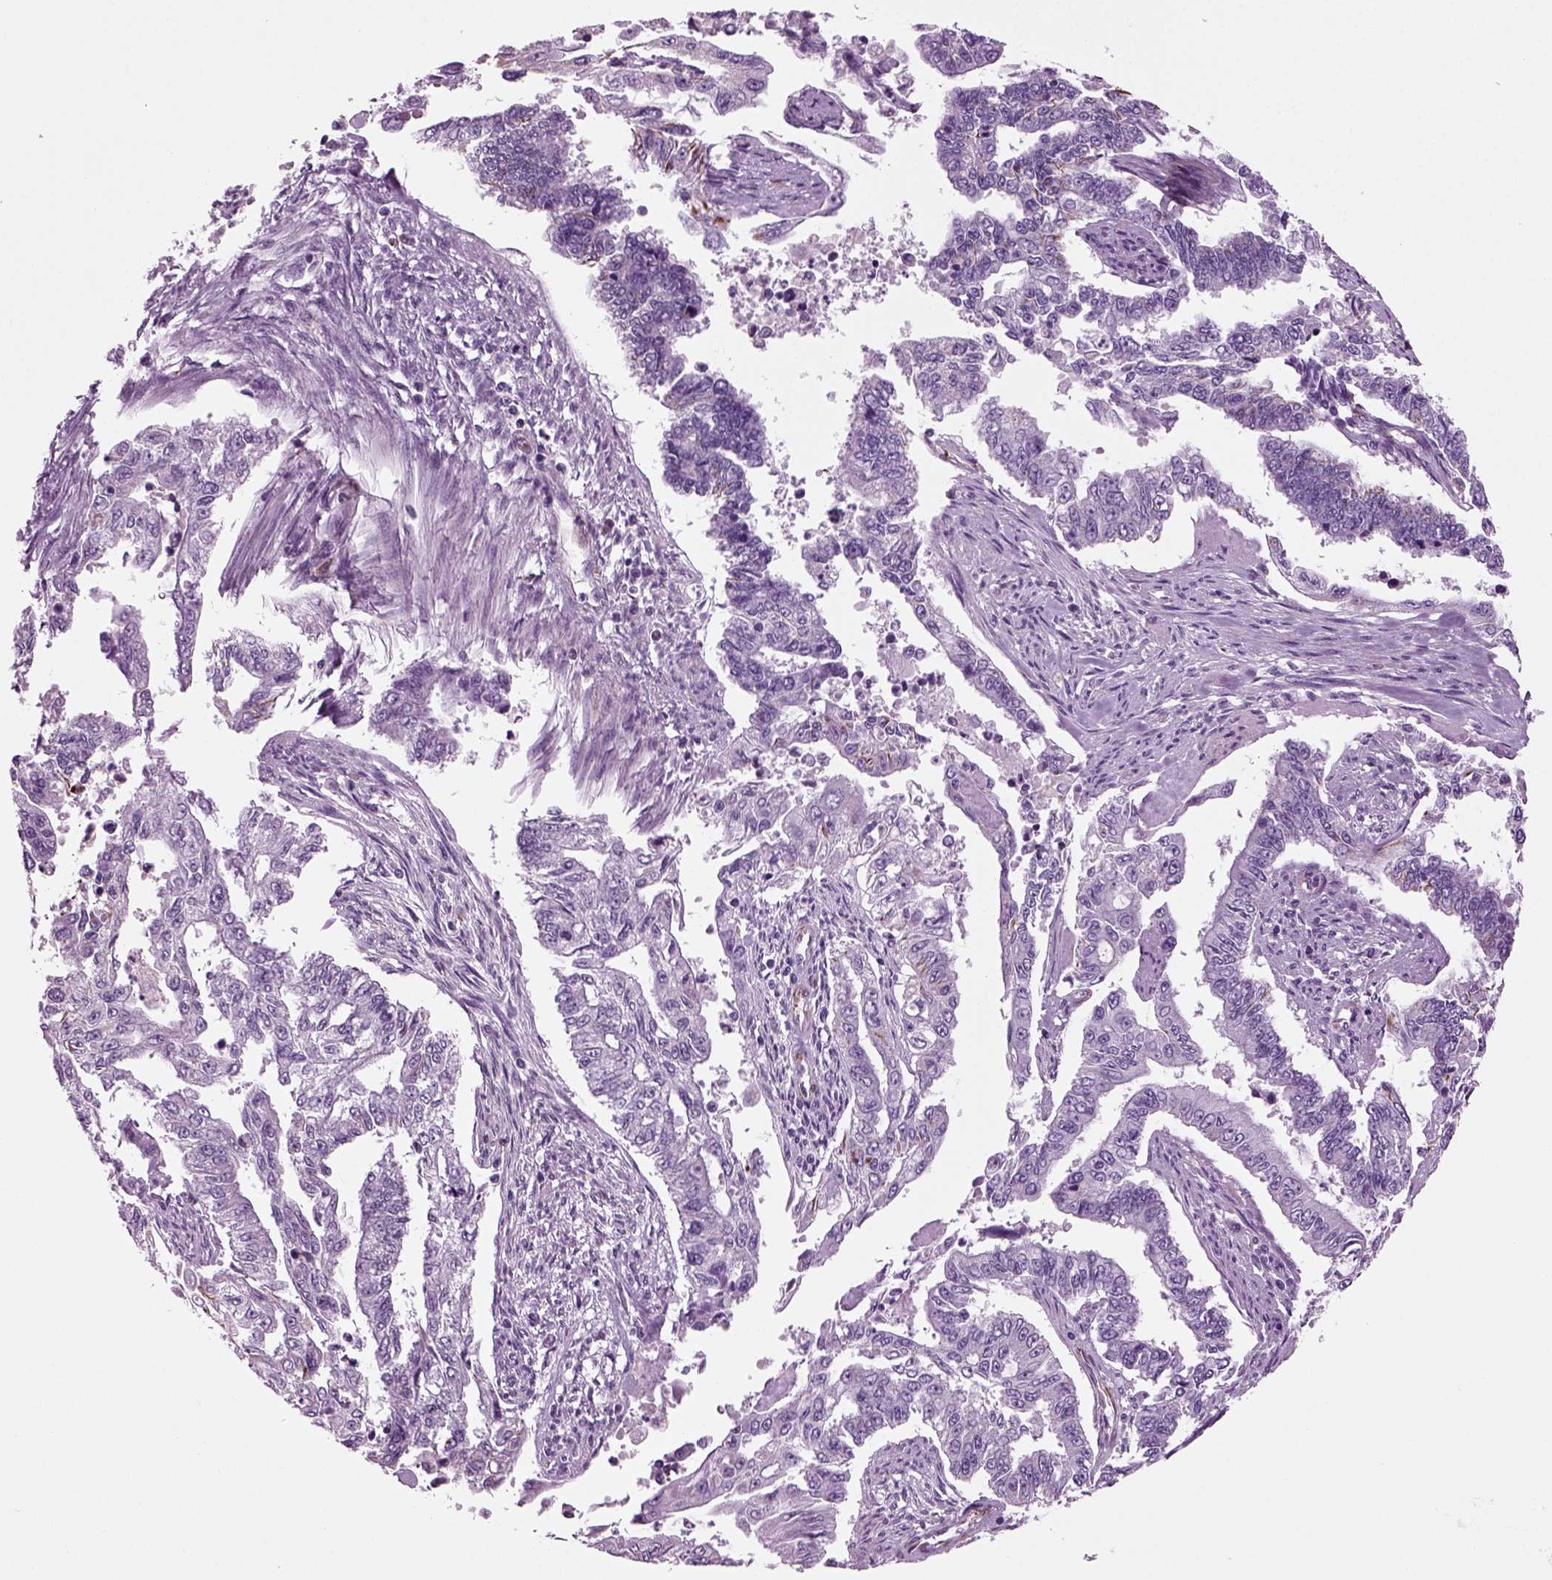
{"staining": {"intensity": "negative", "quantity": "none", "location": "none"}, "tissue": "endometrial cancer", "cell_type": "Tumor cells", "image_type": "cancer", "snomed": [{"axis": "morphology", "description": "Adenocarcinoma, NOS"}, {"axis": "topography", "description": "Uterus"}], "caption": "IHC photomicrograph of adenocarcinoma (endometrial) stained for a protein (brown), which exhibits no positivity in tumor cells.", "gene": "ACER3", "patient": {"sex": "female", "age": 59}}